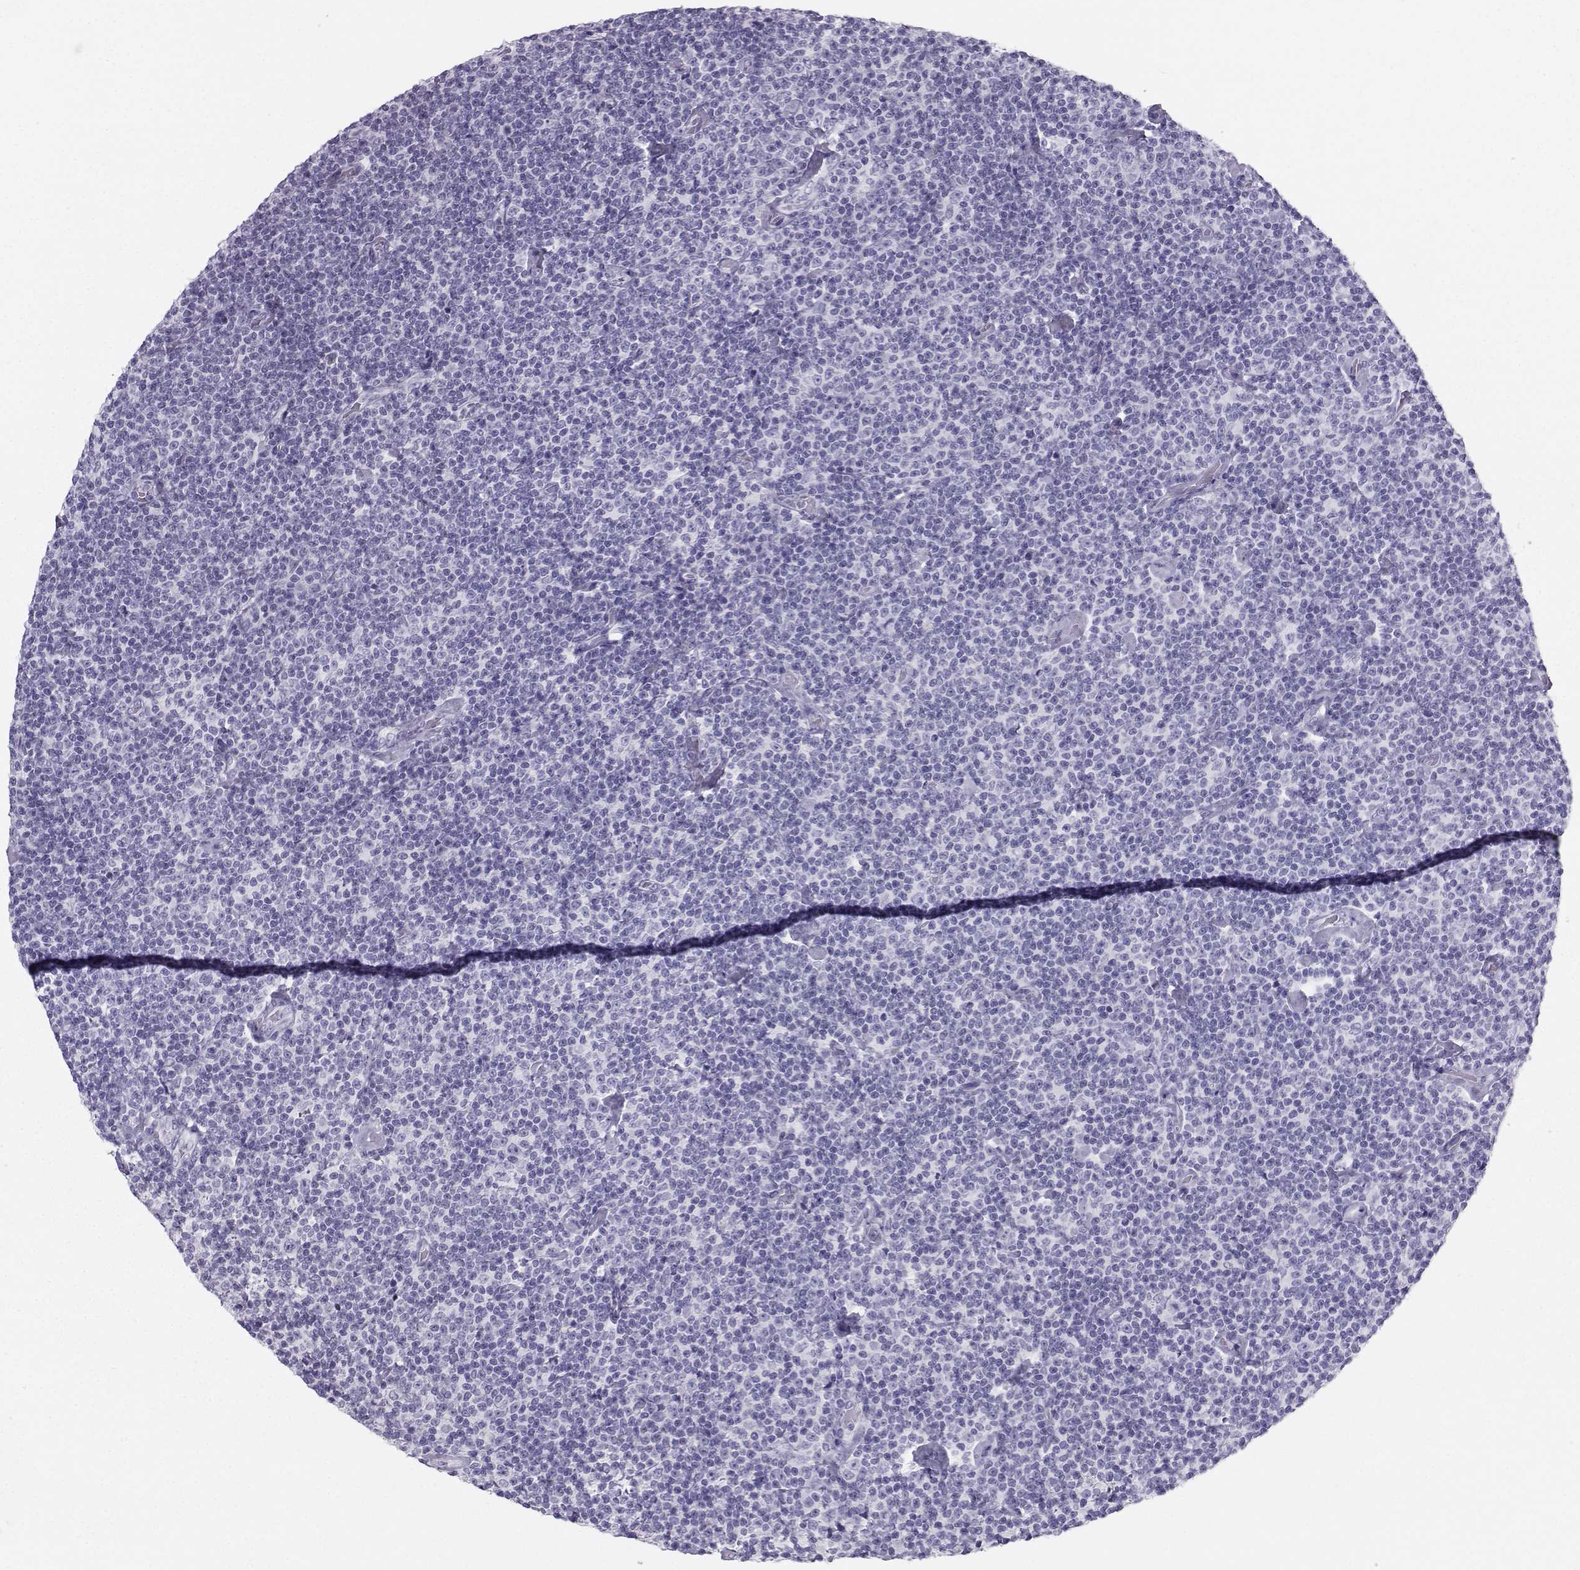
{"staining": {"intensity": "negative", "quantity": "none", "location": "none"}, "tissue": "lymphoma", "cell_type": "Tumor cells", "image_type": "cancer", "snomed": [{"axis": "morphology", "description": "Malignant lymphoma, non-Hodgkin's type, Low grade"}, {"axis": "topography", "description": "Lymph node"}], "caption": "High power microscopy histopathology image of an immunohistochemistry (IHC) image of low-grade malignant lymphoma, non-Hodgkin's type, revealing no significant staining in tumor cells.", "gene": "IQCD", "patient": {"sex": "male", "age": 81}}